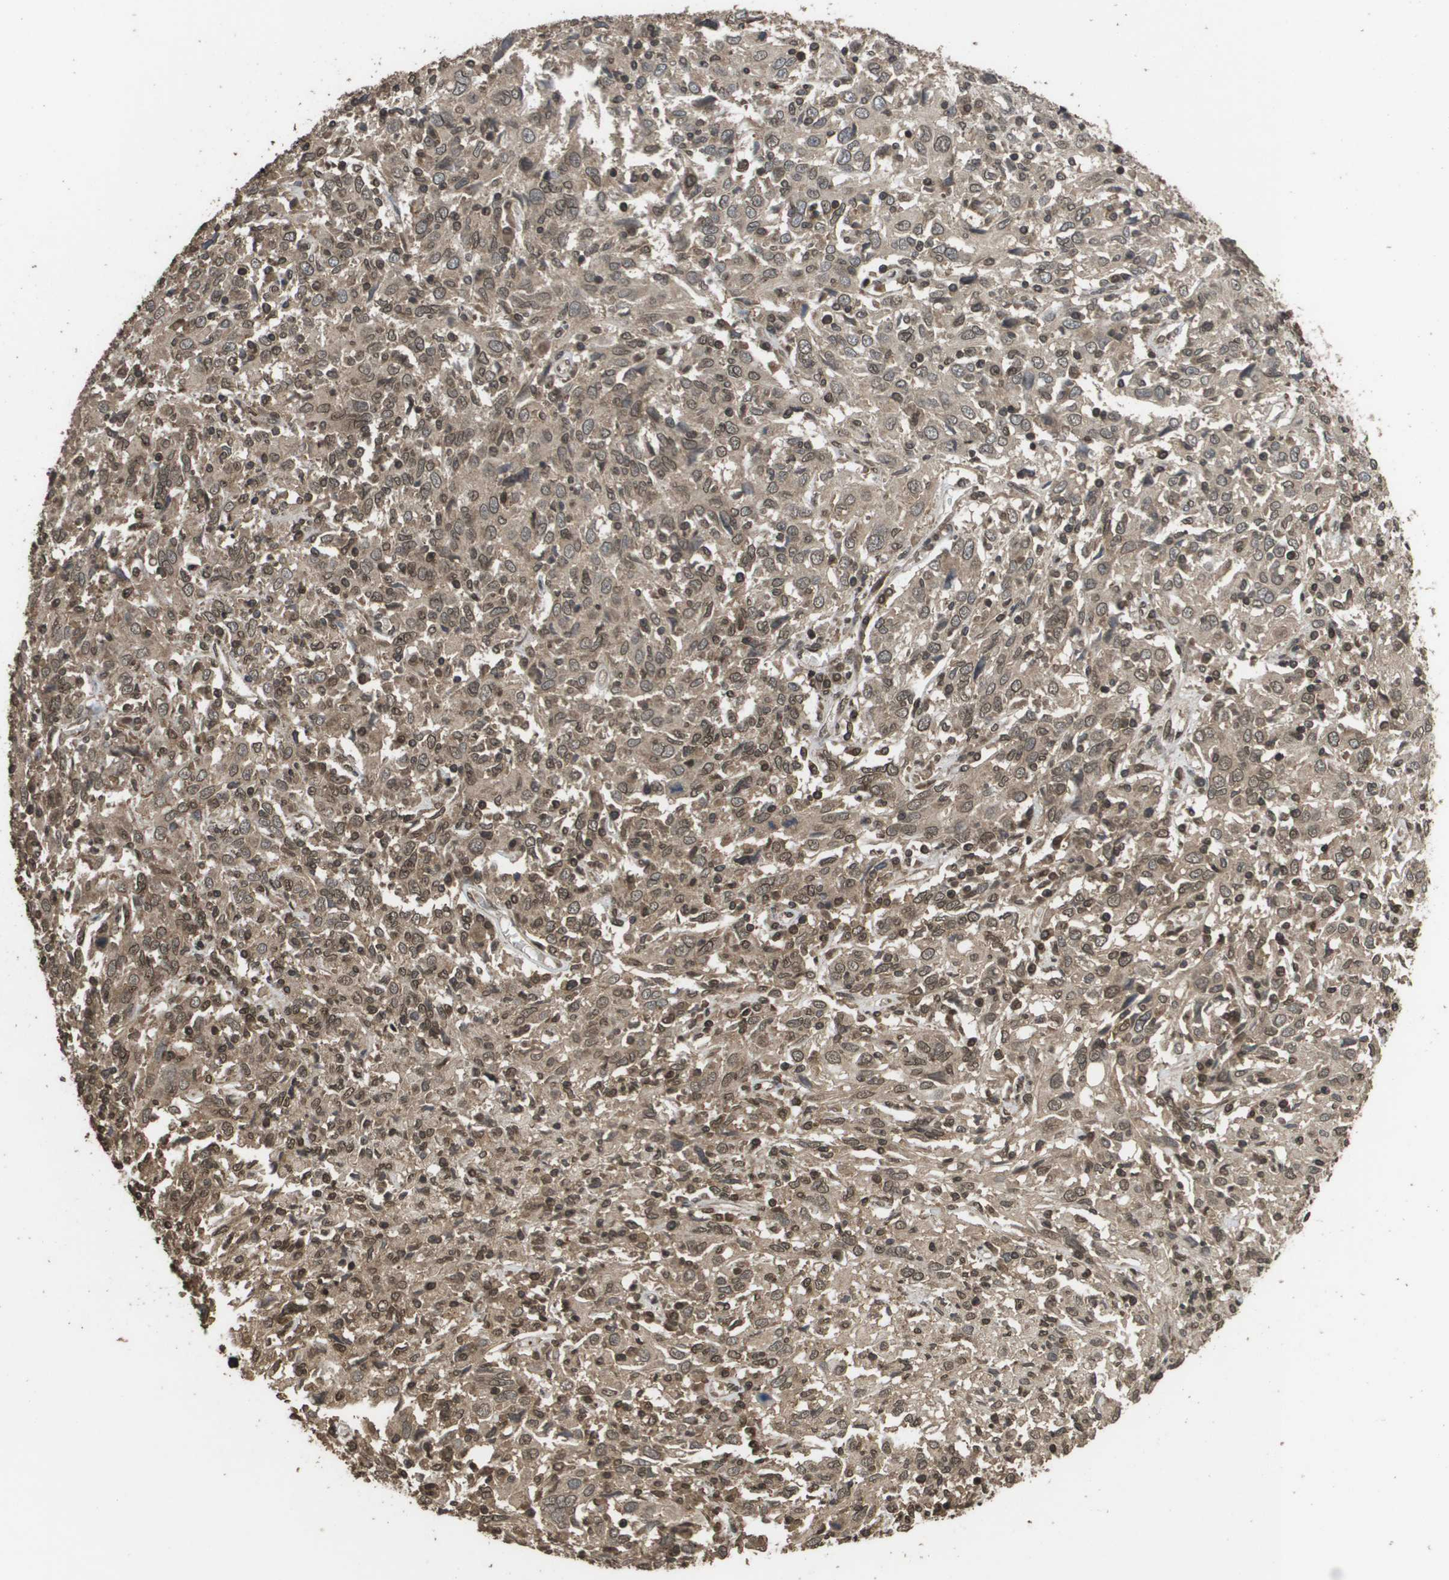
{"staining": {"intensity": "moderate", "quantity": ">75%", "location": "cytoplasmic/membranous,nuclear"}, "tissue": "cervical cancer", "cell_type": "Tumor cells", "image_type": "cancer", "snomed": [{"axis": "morphology", "description": "Squamous cell carcinoma, NOS"}, {"axis": "topography", "description": "Cervix"}], "caption": "Immunohistochemical staining of squamous cell carcinoma (cervical) exhibits medium levels of moderate cytoplasmic/membranous and nuclear staining in about >75% of tumor cells.", "gene": "AXIN2", "patient": {"sex": "female", "age": 46}}